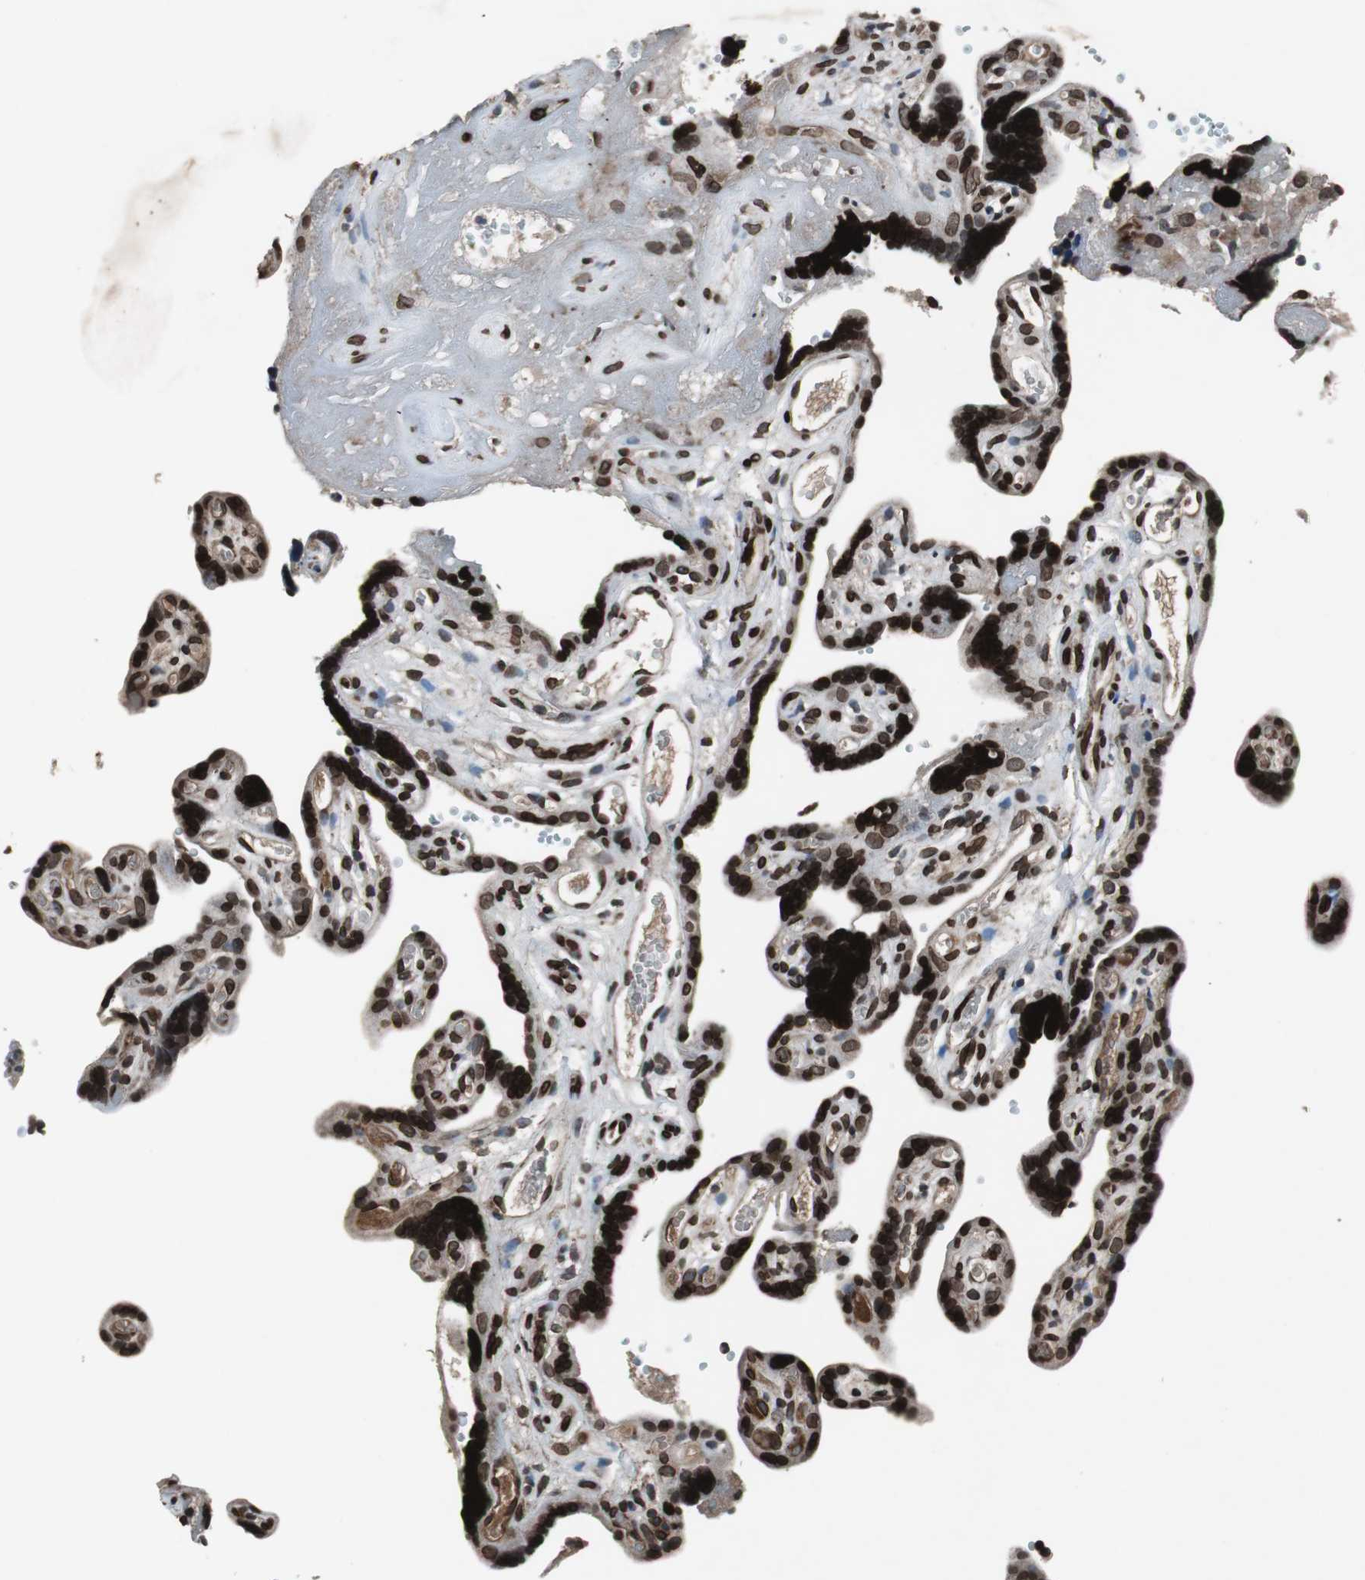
{"staining": {"intensity": "strong", "quantity": ">75%", "location": "cytoplasmic/membranous,nuclear"}, "tissue": "placenta", "cell_type": "Decidual cells", "image_type": "normal", "snomed": [{"axis": "morphology", "description": "Normal tissue, NOS"}, {"axis": "topography", "description": "Placenta"}], "caption": "IHC image of benign placenta: human placenta stained using immunohistochemistry reveals high levels of strong protein expression localized specifically in the cytoplasmic/membranous,nuclear of decidual cells, appearing as a cytoplasmic/membranous,nuclear brown color.", "gene": "LMNA", "patient": {"sex": "female", "age": 30}}